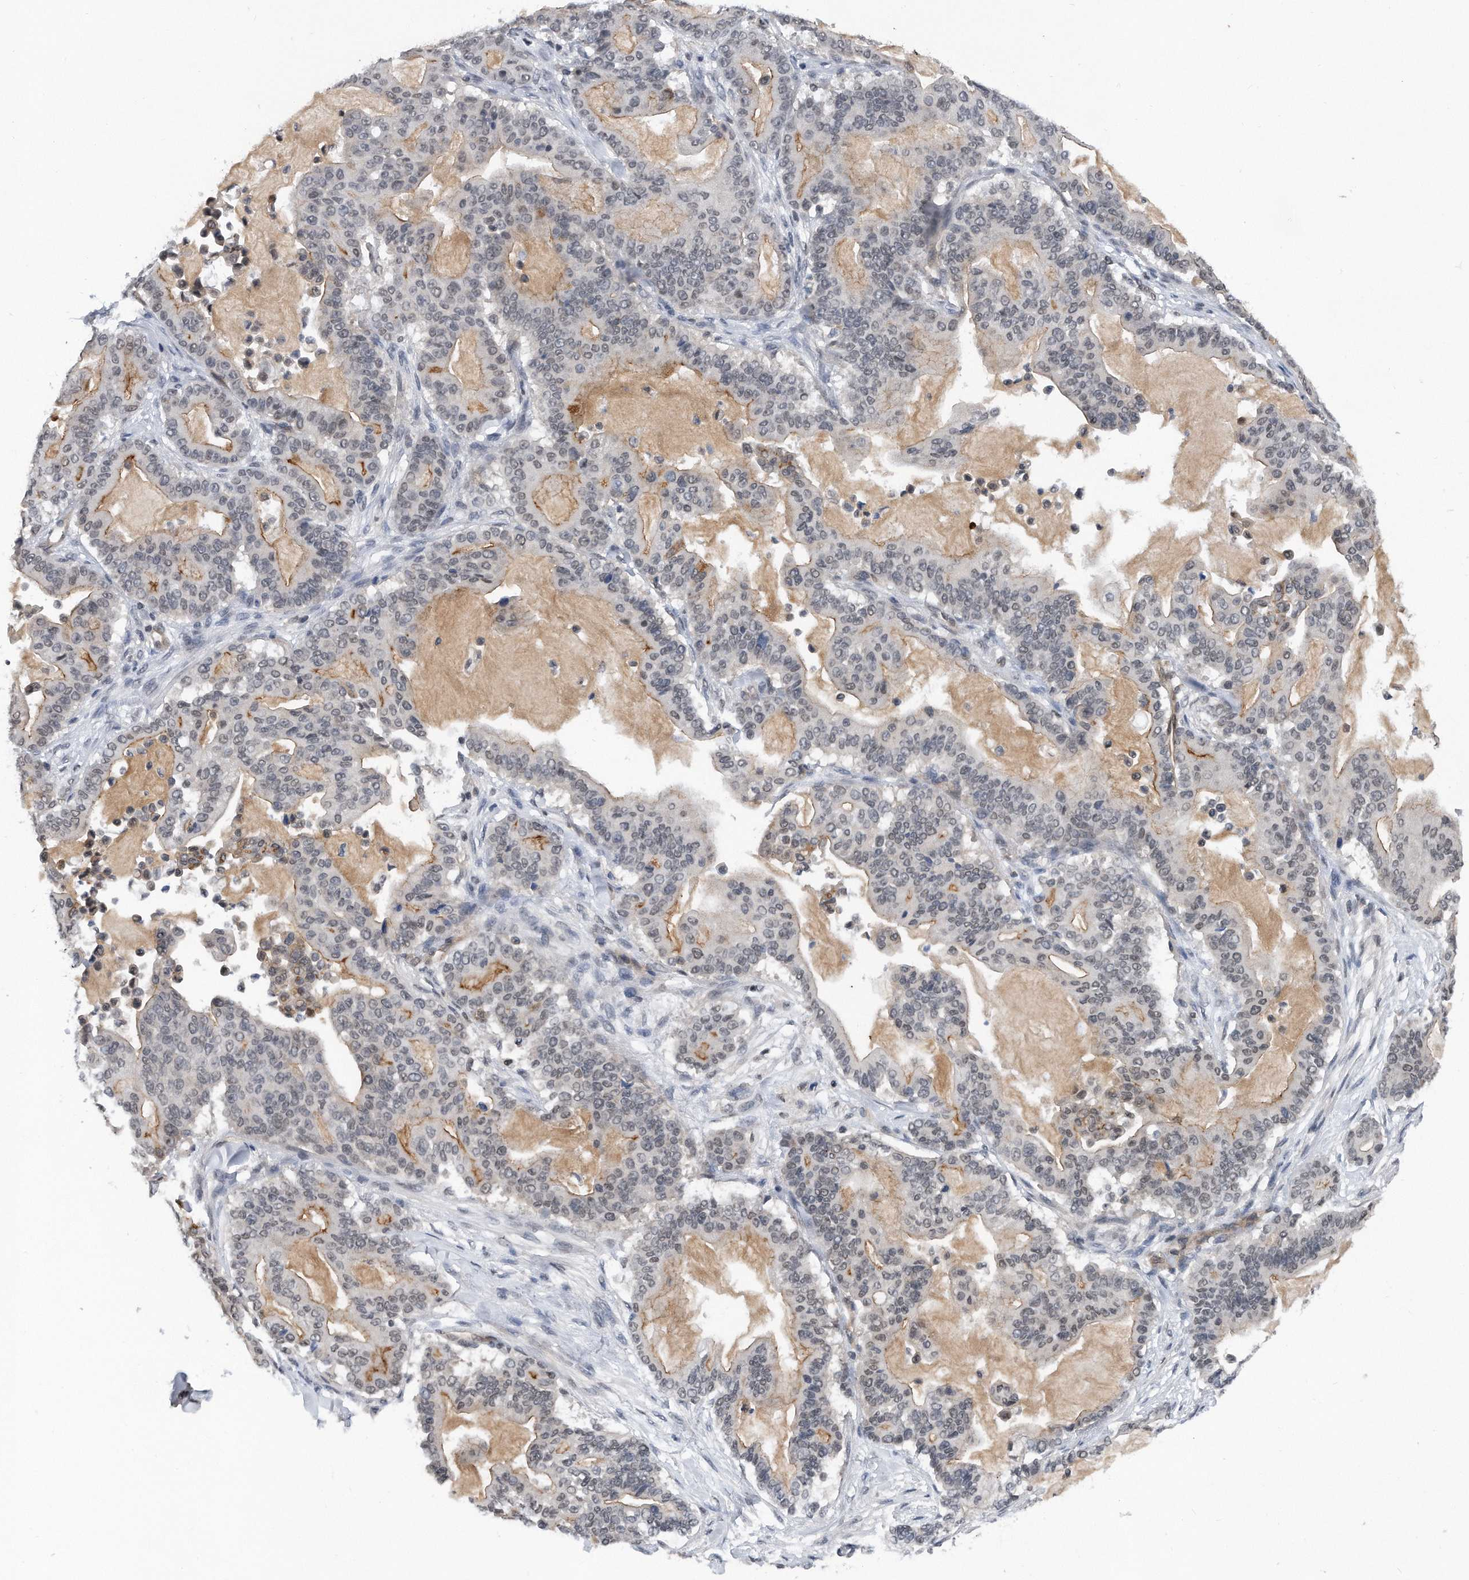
{"staining": {"intensity": "moderate", "quantity": "<25%", "location": "cytoplasmic/membranous"}, "tissue": "pancreatic cancer", "cell_type": "Tumor cells", "image_type": "cancer", "snomed": [{"axis": "morphology", "description": "Adenocarcinoma, NOS"}, {"axis": "topography", "description": "Pancreas"}], "caption": "Immunohistochemistry photomicrograph of human adenocarcinoma (pancreatic) stained for a protein (brown), which reveals low levels of moderate cytoplasmic/membranous positivity in approximately <25% of tumor cells.", "gene": "TP53INP1", "patient": {"sex": "male", "age": 63}}